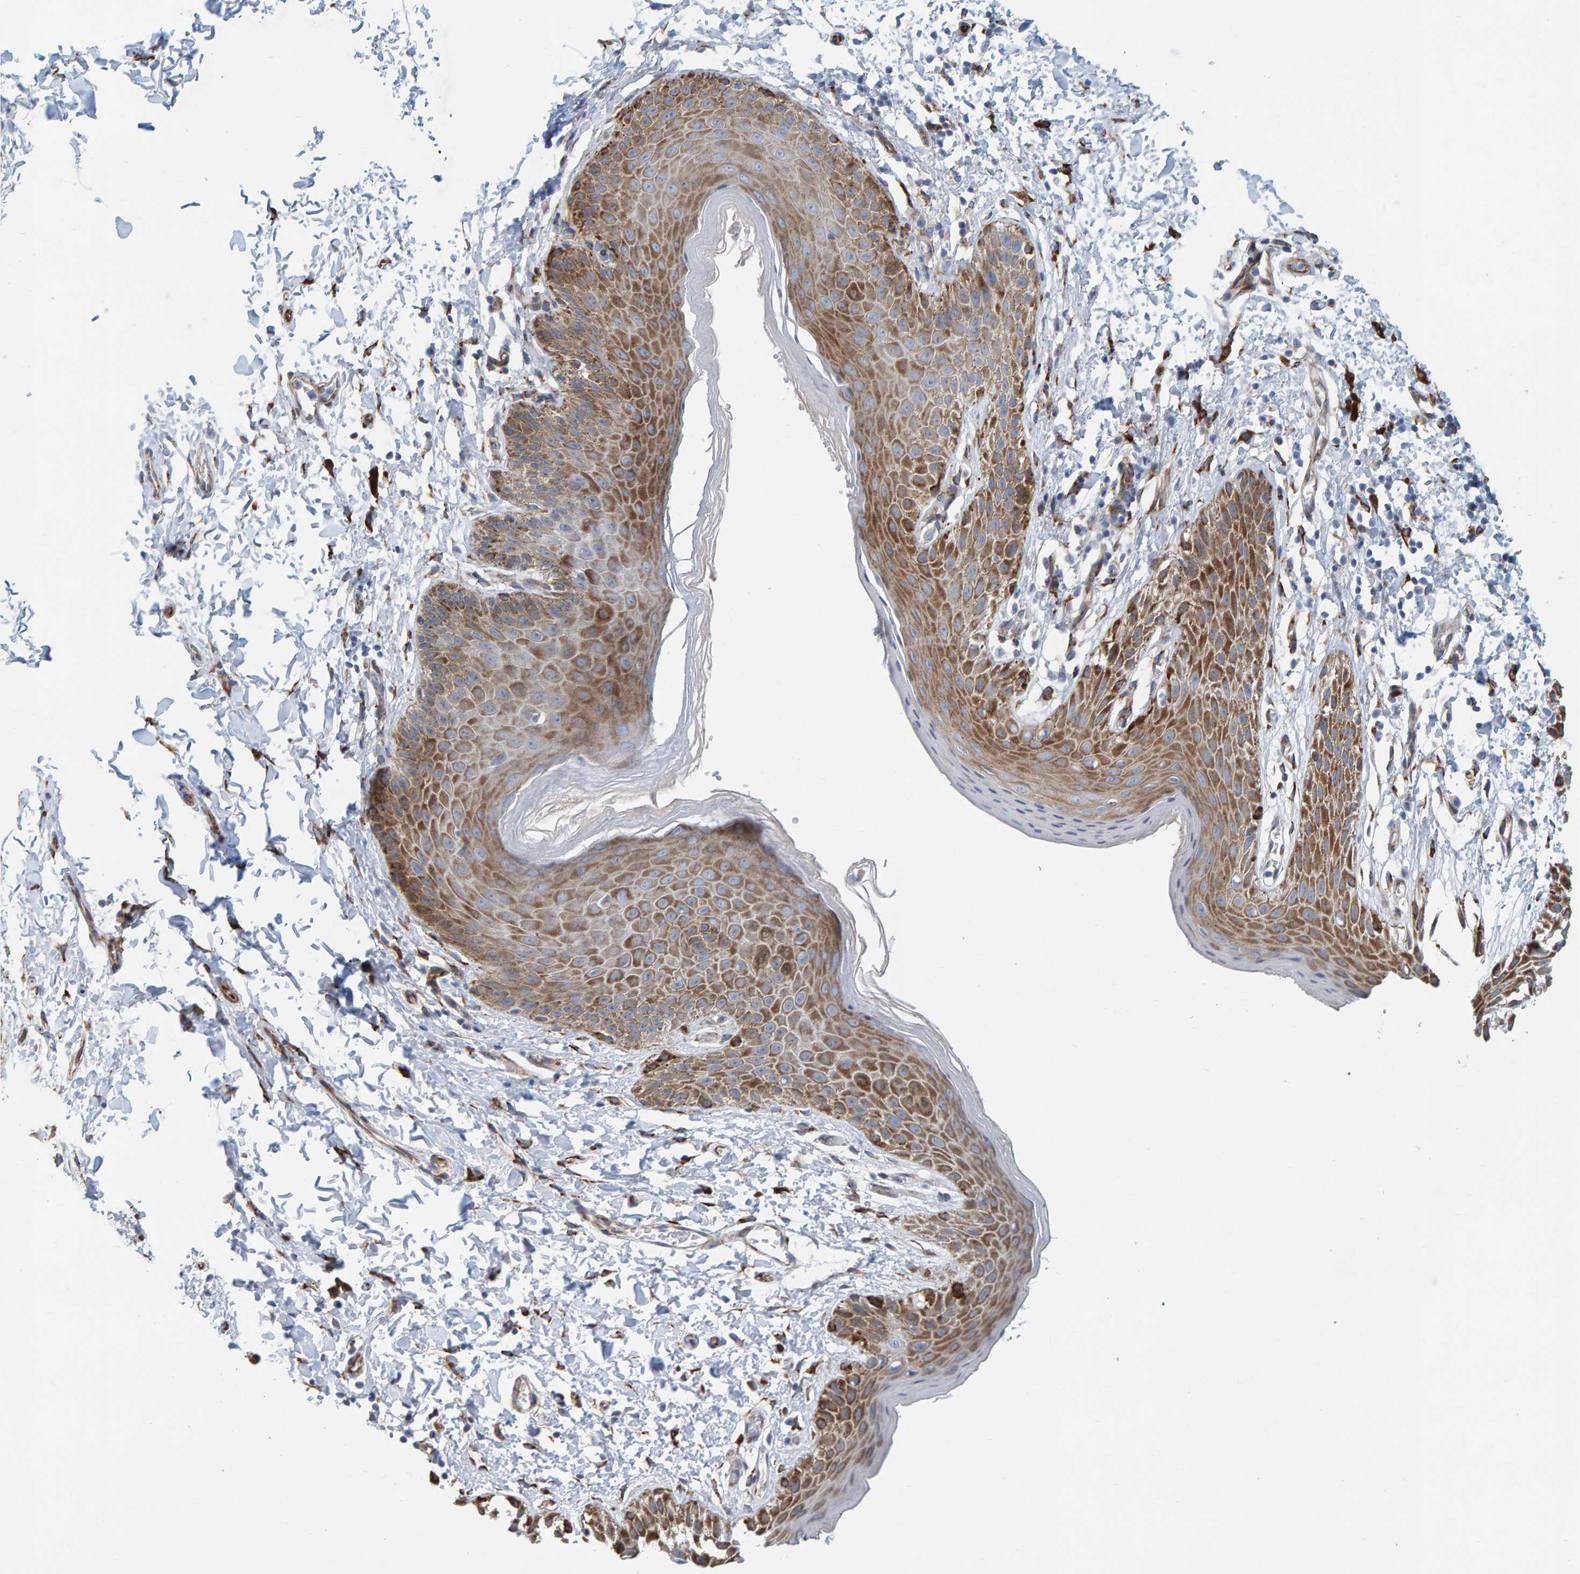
{"staining": {"intensity": "moderate", "quantity": "25%-75%", "location": "cytoplasmic/membranous"}, "tissue": "skin", "cell_type": "Epidermal cells", "image_type": "normal", "snomed": [{"axis": "morphology", "description": "Normal tissue, NOS"}, {"axis": "topography", "description": "Anal"}, {"axis": "topography", "description": "Peripheral nerve tissue"}], "caption": "Skin stained with a brown dye shows moderate cytoplasmic/membranous positive staining in about 25%-75% of epidermal cells.", "gene": "MMP16", "patient": {"sex": "male", "age": 44}}